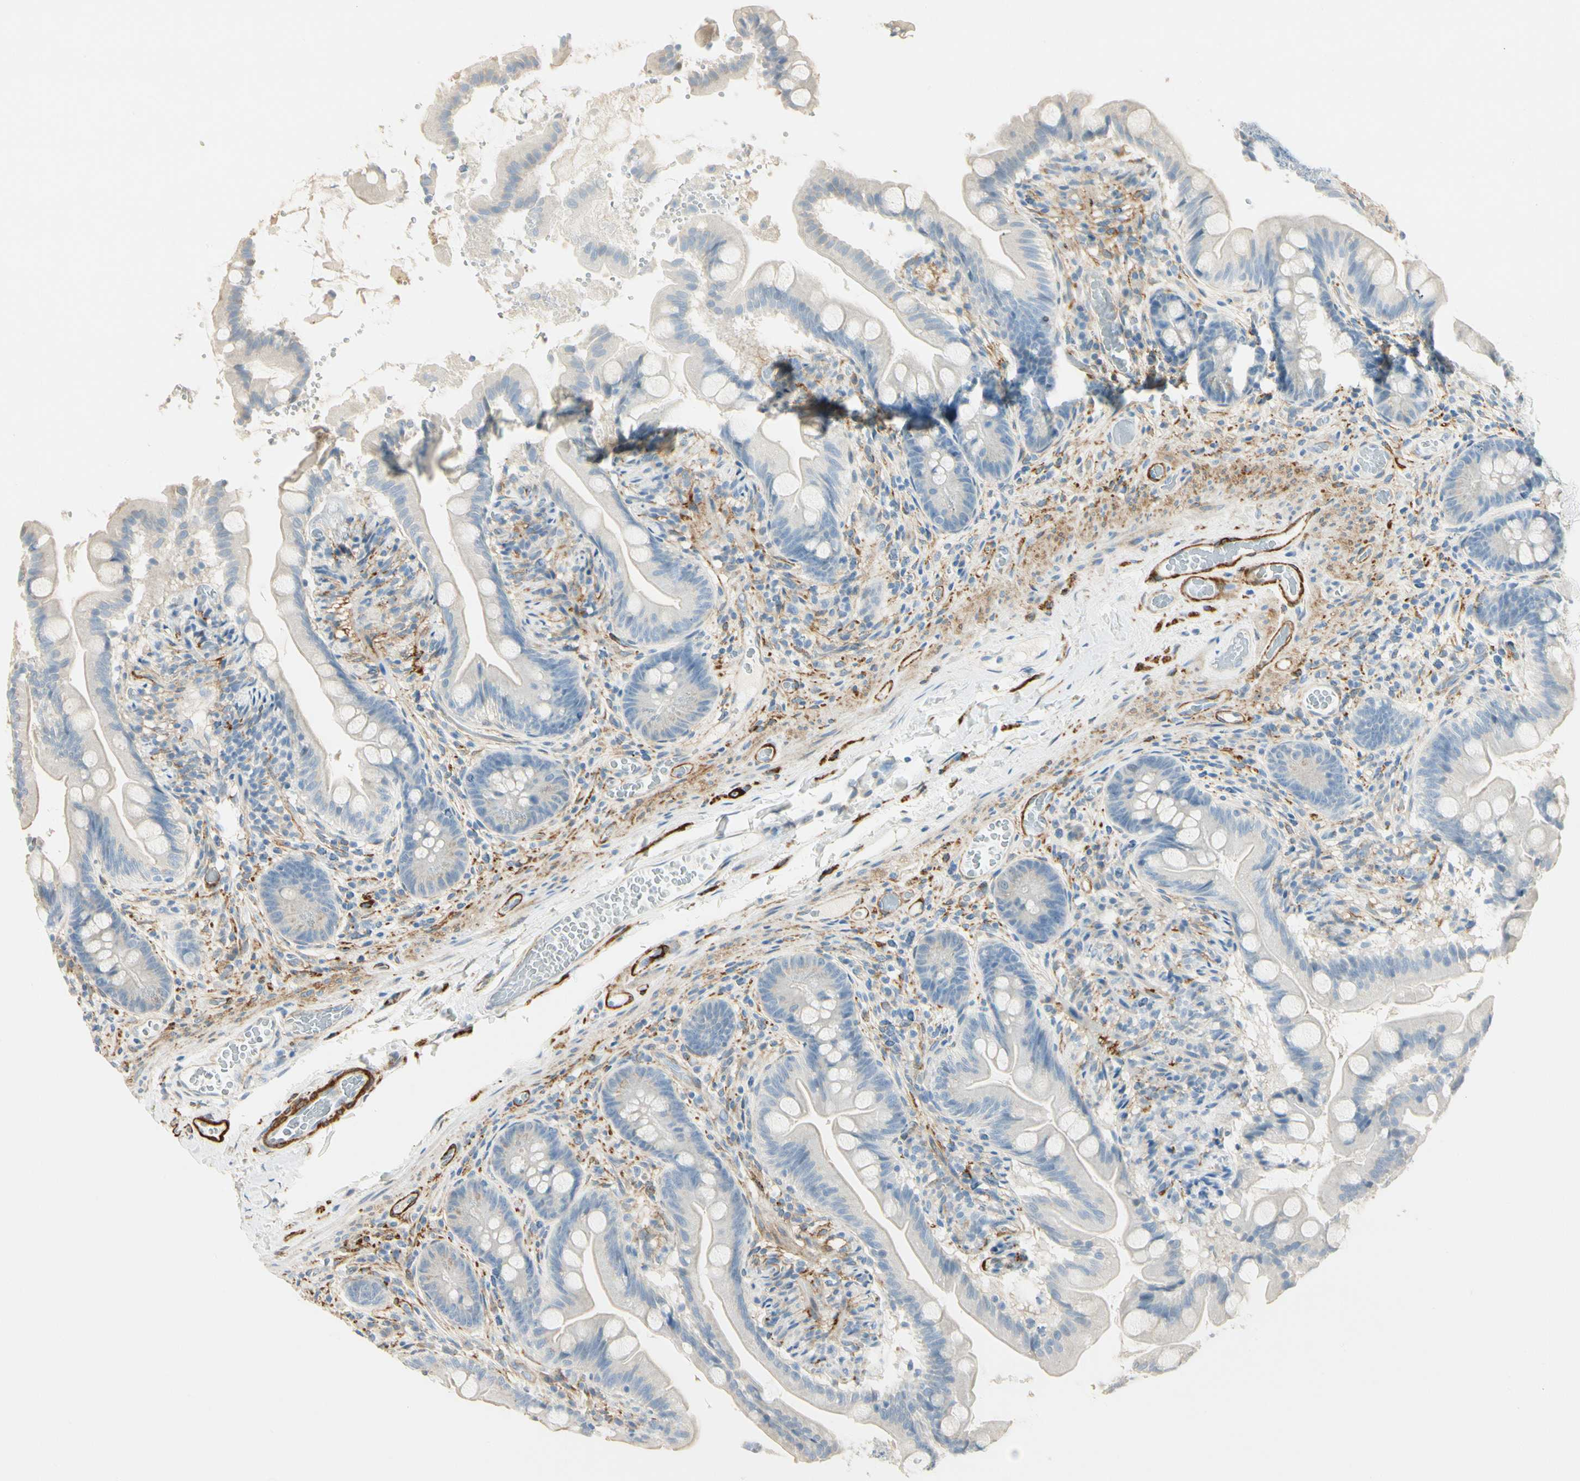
{"staining": {"intensity": "negative", "quantity": "none", "location": "none"}, "tissue": "small intestine", "cell_type": "Glandular cells", "image_type": "normal", "snomed": [{"axis": "morphology", "description": "Normal tissue, NOS"}, {"axis": "topography", "description": "Small intestine"}], "caption": "Unremarkable small intestine was stained to show a protein in brown. There is no significant positivity in glandular cells. Brightfield microscopy of immunohistochemistry (IHC) stained with DAB (3,3'-diaminobenzidine) (brown) and hematoxylin (blue), captured at high magnification.", "gene": "AMPH", "patient": {"sex": "female", "age": 56}}